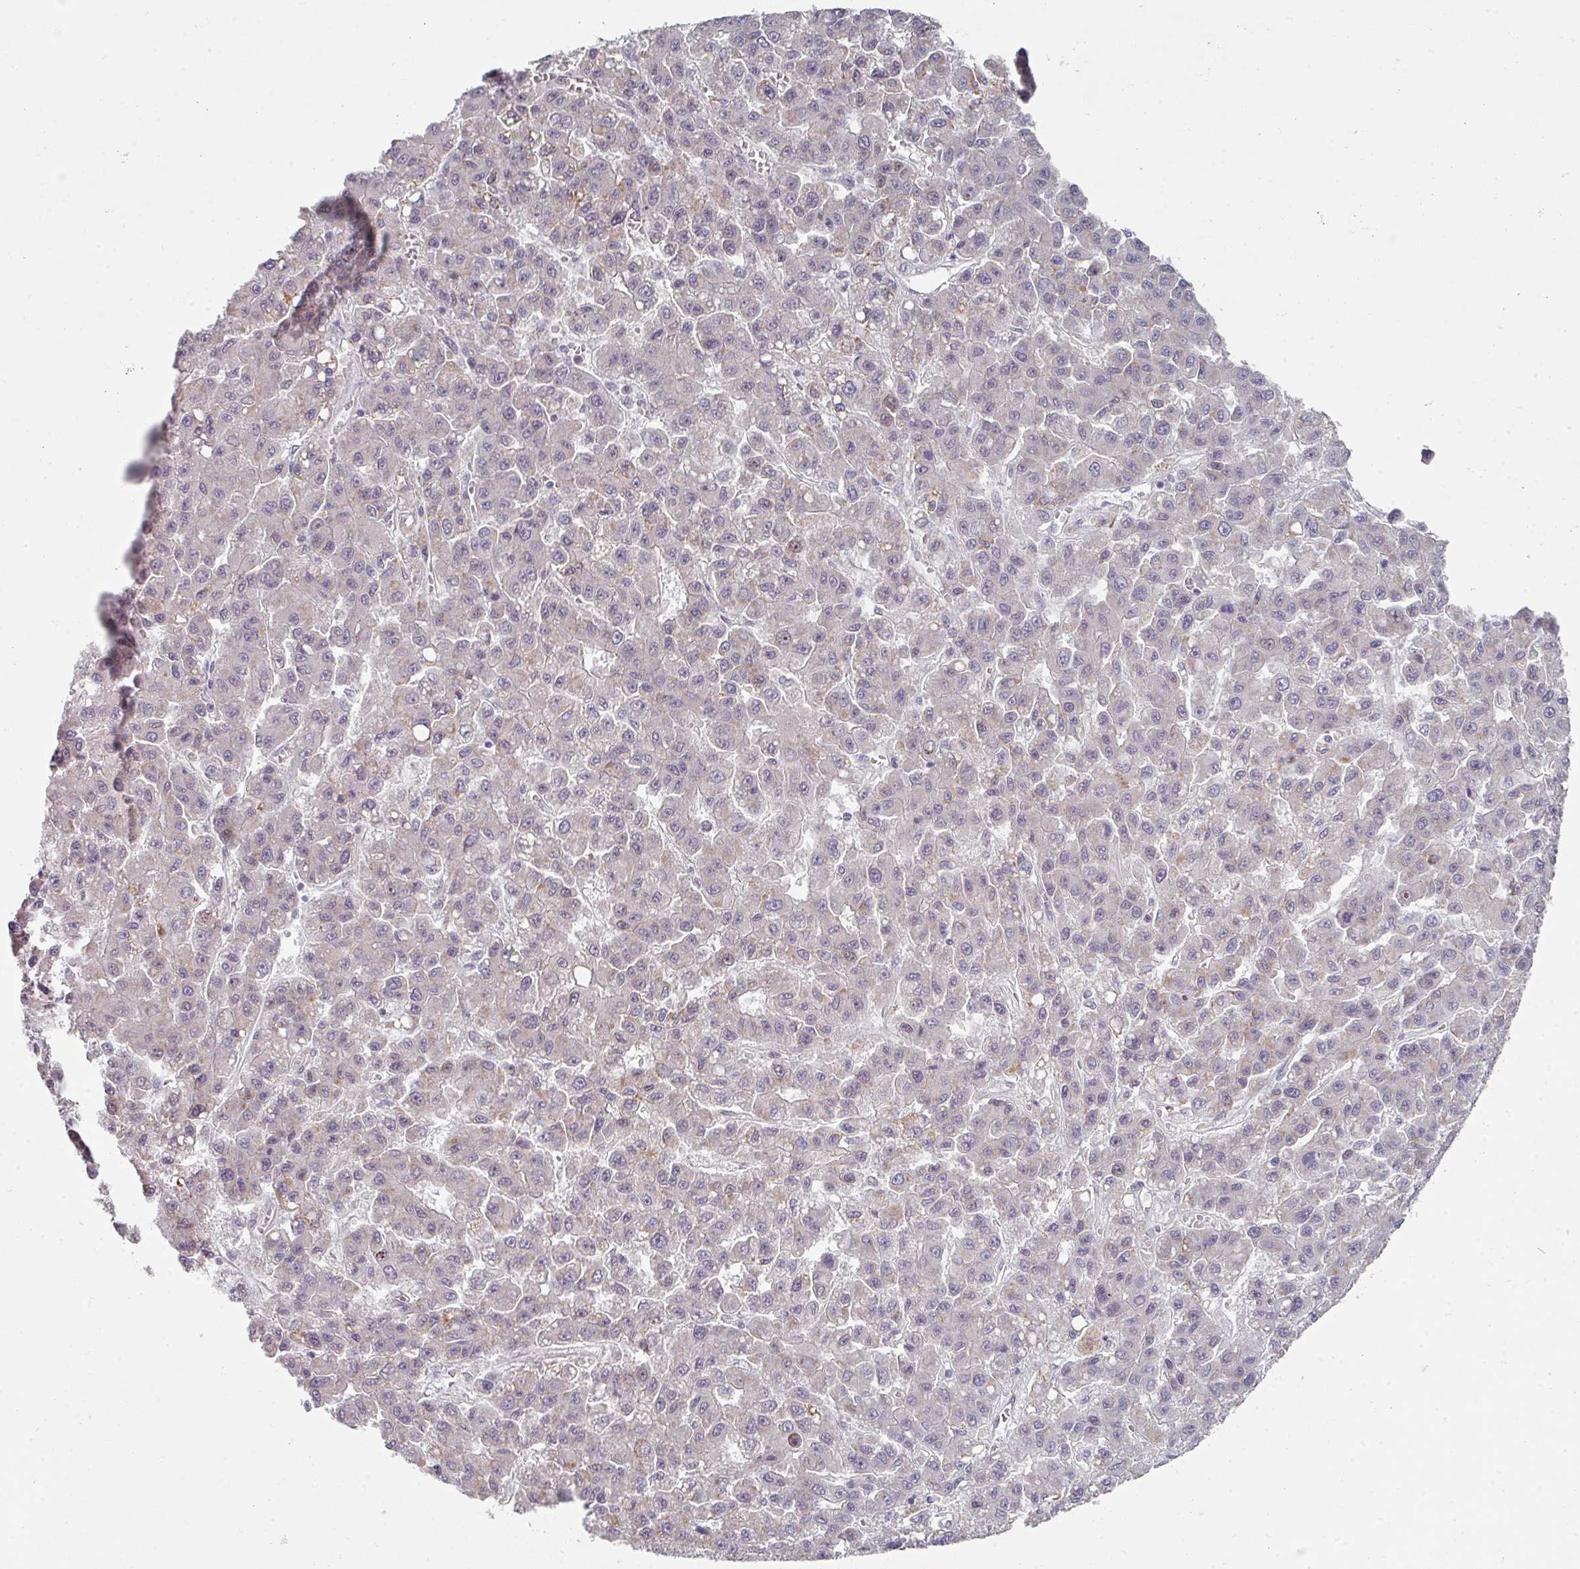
{"staining": {"intensity": "negative", "quantity": "none", "location": "none"}, "tissue": "liver cancer", "cell_type": "Tumor cells", "image_type": "cancer", "snomed": [{"axis": "morphology", "description": "Carcinoma, Hepatocellular, NOS"}, {"axis": "topography", "description": "Liver"}], "caption": "Tumor cells are negative for brown protein staining in liver cancer. (DAB IHC visualized using brightfield microscopy, high magnification).", "gene": "TMCC1", "patient": {"sex": "male", "age": 70}}